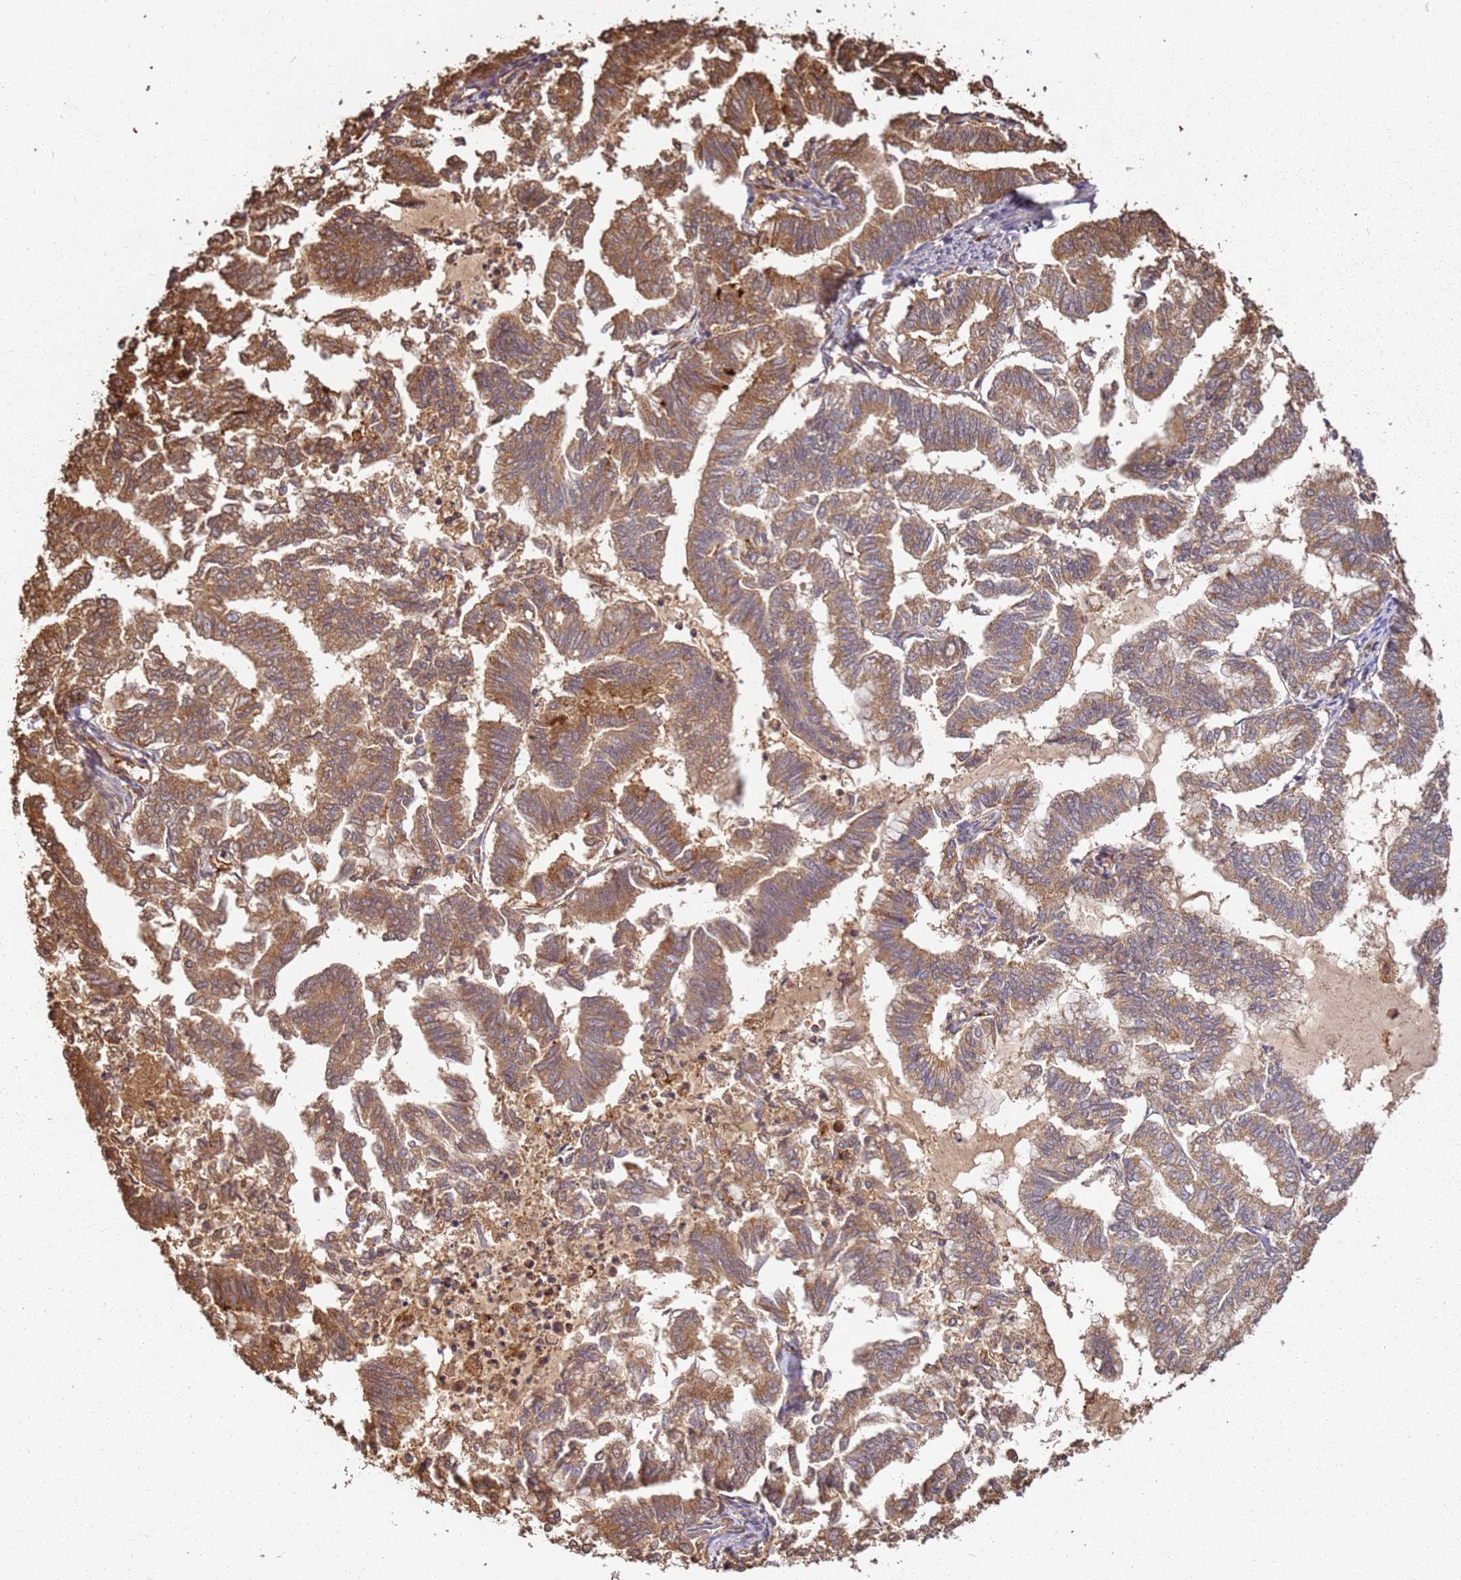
{"staining": {"intensity": "moderate", "quantity": ">75%", "location": "cytoplasmic/membranous"}, "tissue": "endometrial cancer", "cell_type": "Tumor cells", "image_type": "cancer", "snomed": [{"axis": "morphology", "description": "Adenocarcinoma, NOS"}, {"axis": "topography", "description": "Endometrium"}], "caption": "The immunohistochemical stain highlights moderate cytoplasmic/membranous positivity in tumor cells of endometrial adenocarcinoma tissue. (DAB (3,3'-diaminobenzidine) IHC, brown staining for protein, blue staining for nuclei).", "gene": "SCGB2B2", "patient": {"sex": "female", "age": 79}}